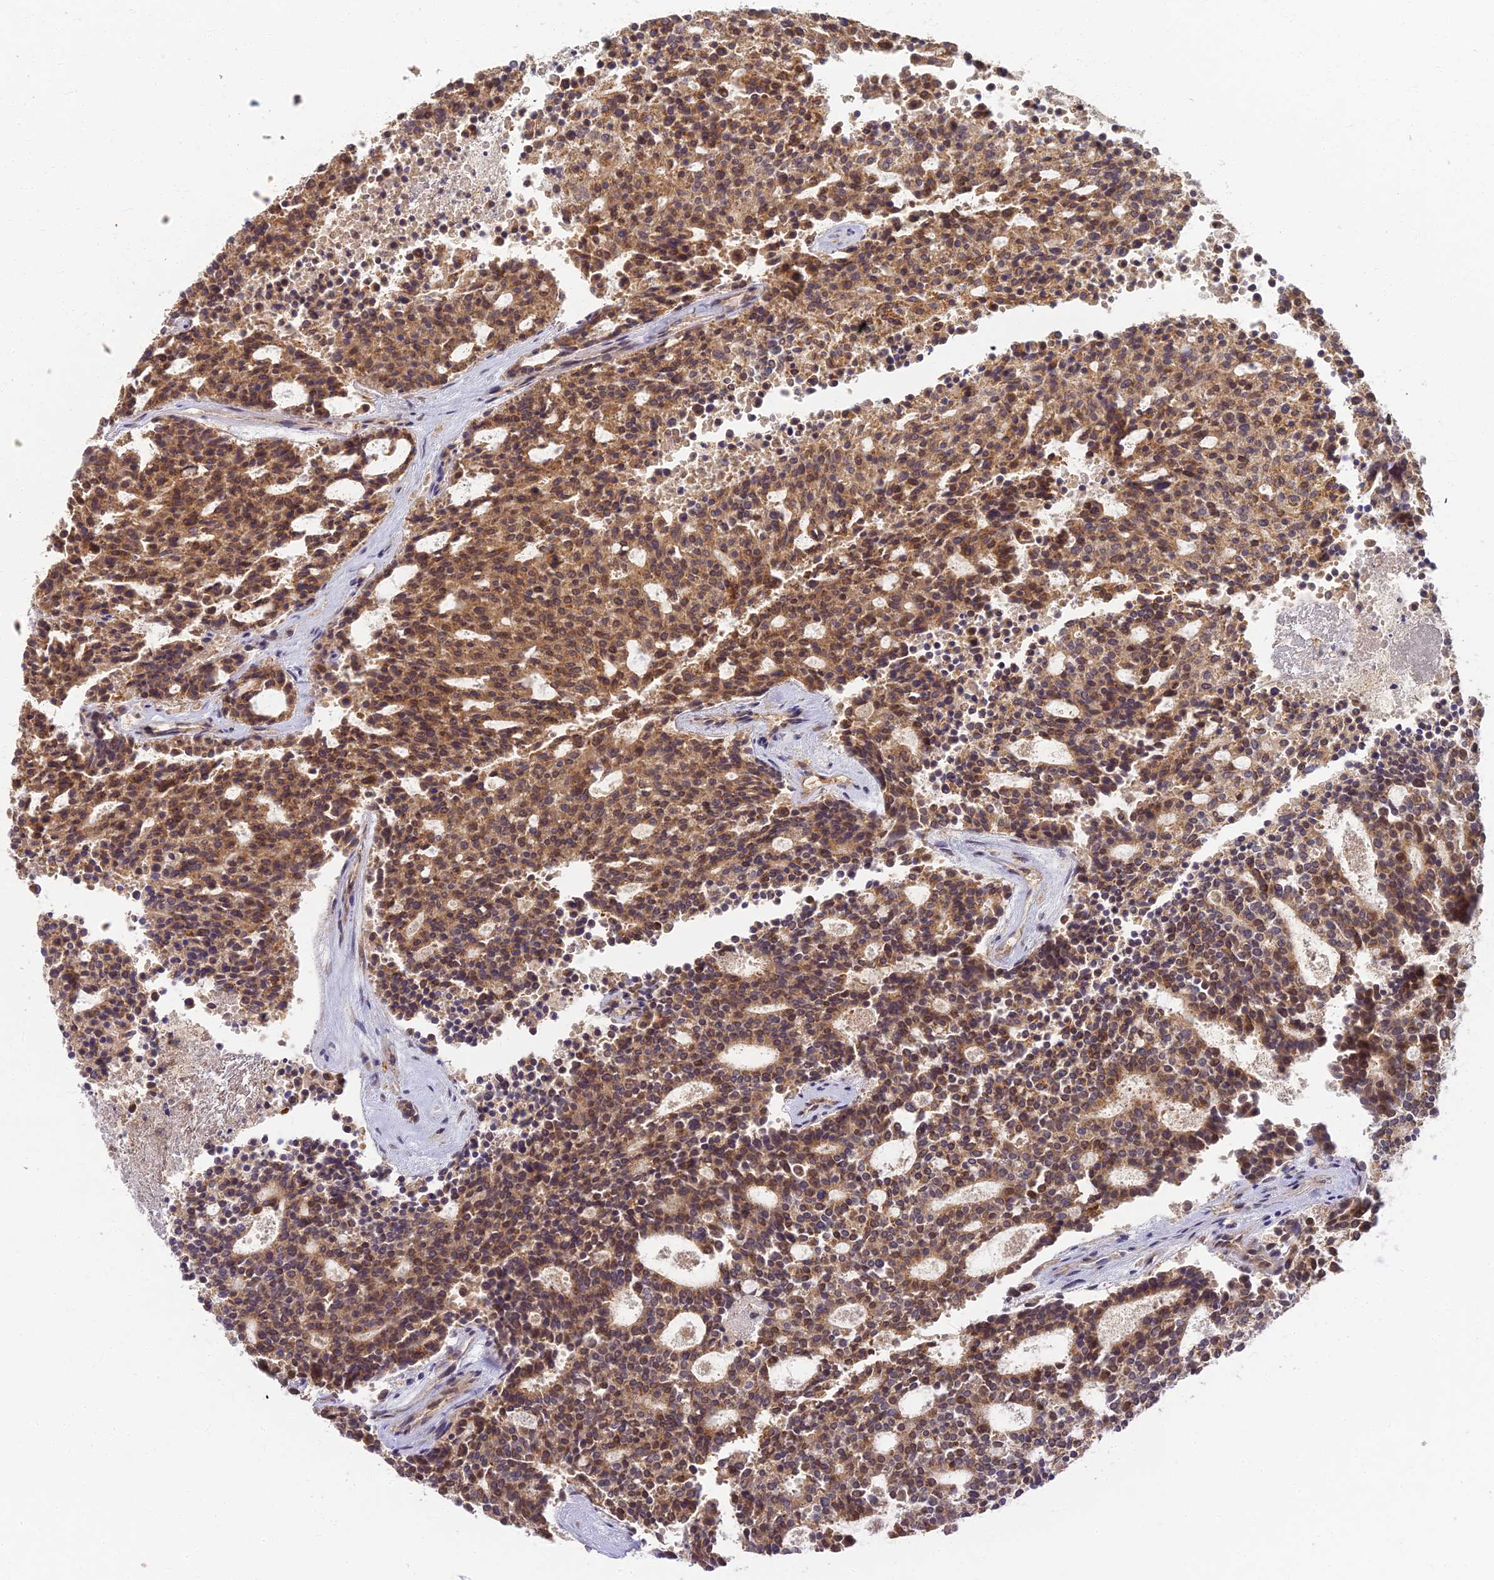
{"staining": {"intensity": "moderate", "quantity": ">75%", "location": "cytoplasmic/membranous"}, "tissue": "carcinoid", "cell_type": "Tumor cells", "image_type": "cancer", "snomed": [{"axis": "morphology", "description": "Carcinoid, malignant, NOS"}, {"axis": "topography", "description": "Pancreas"}], "caption": "A brown stain shows moderate cytoplasmic/membranous expression of a protein in malignant carcinoid tumor cells.", "gene": "RGL3", "patient": {"sex": "female", "age": 54}}